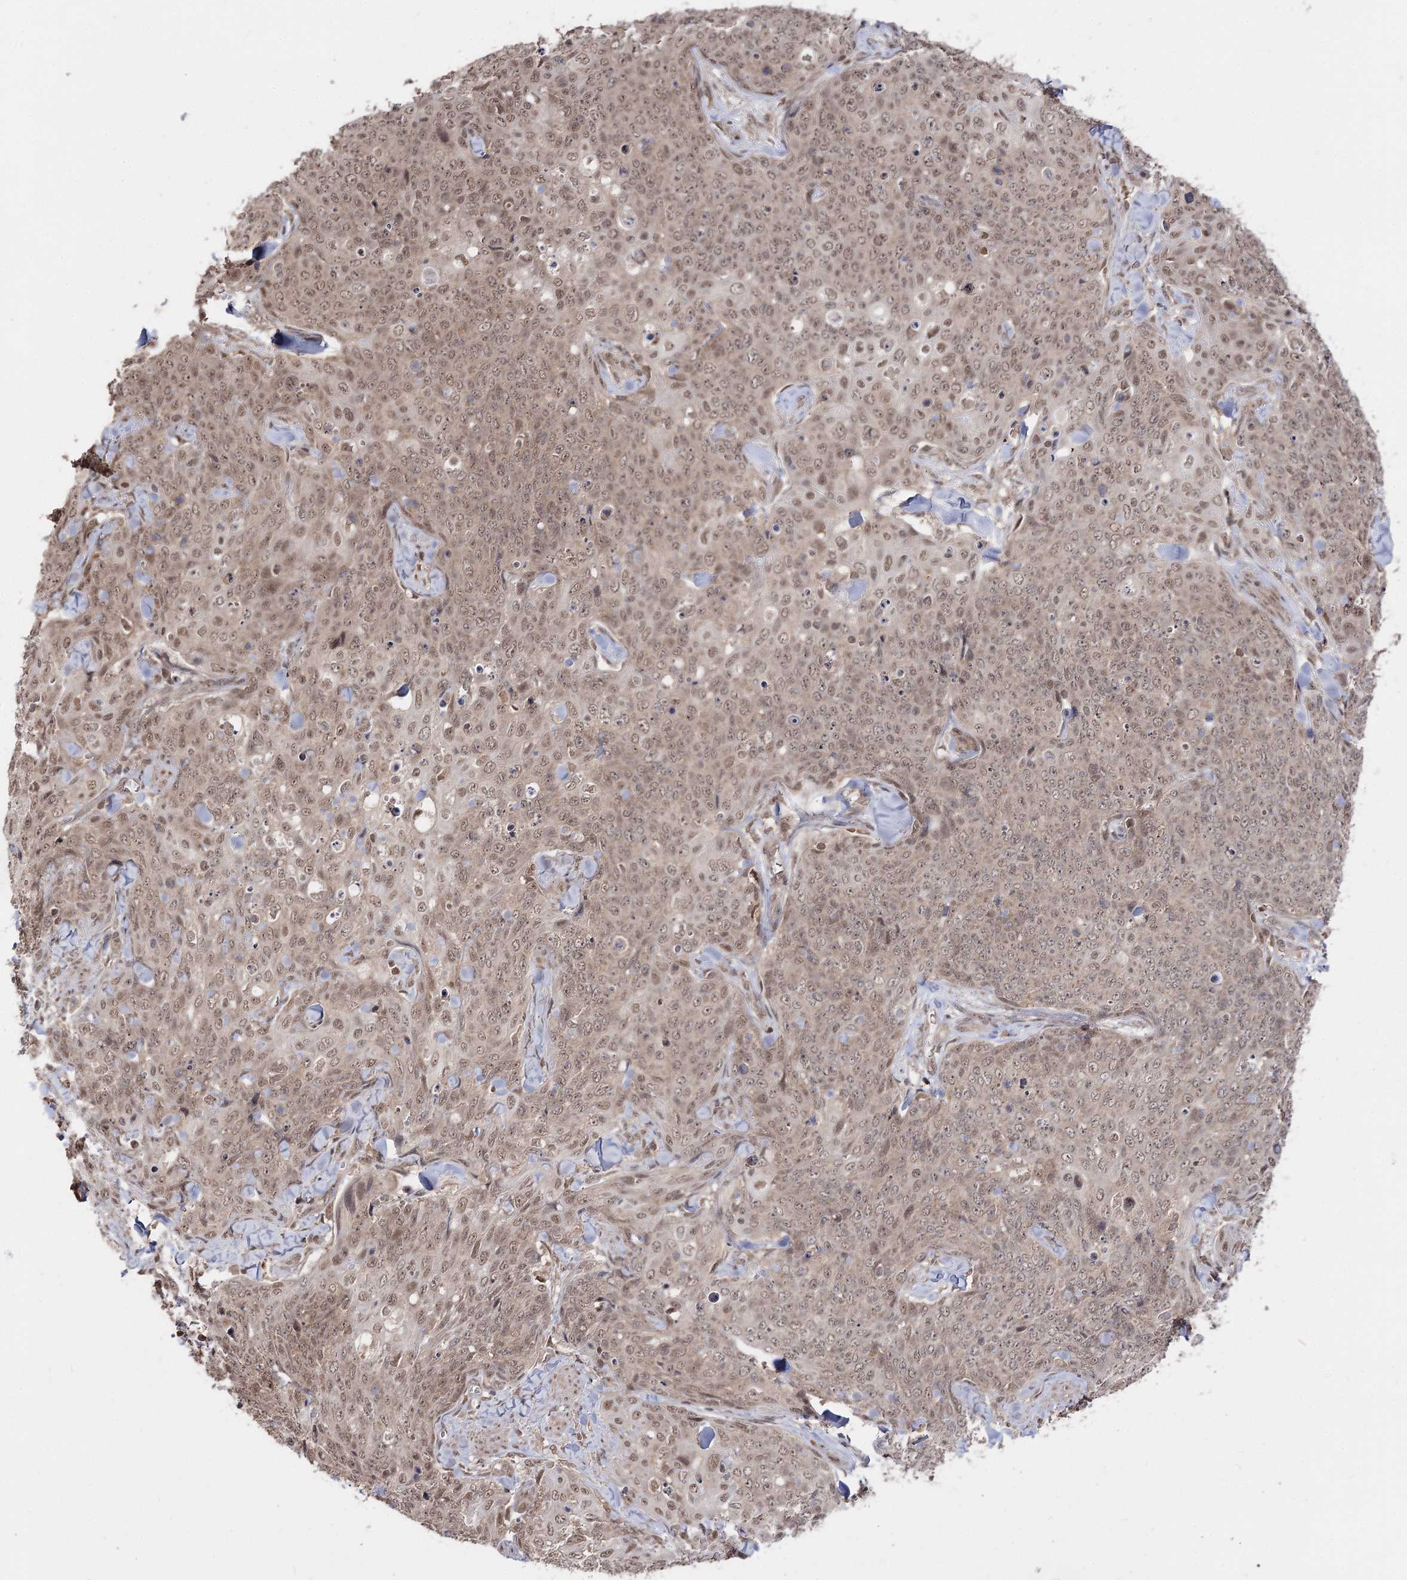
{"staining": {"intensity": "moderate", "quantity": ">75%", "location": "nuclear"}, "tissue": "skin cancer", "cell_type": "Tumor cells", "image_type": "cancer", "snomed": [{"axis": "morphology", "description": "Squamous cell carcinoma, NOS"}, {"axis": "topography", "description": "Skin"}, {"axis": "topography", "description": "Vulva"}], "caption": "The immunohistochemical stain highlights moderate nuclear staining in tumor cells of squamous cell carcinoma (skin) tissue.", "gene": "FAM53B", "patient": {"sex": "female", "age": 85}}